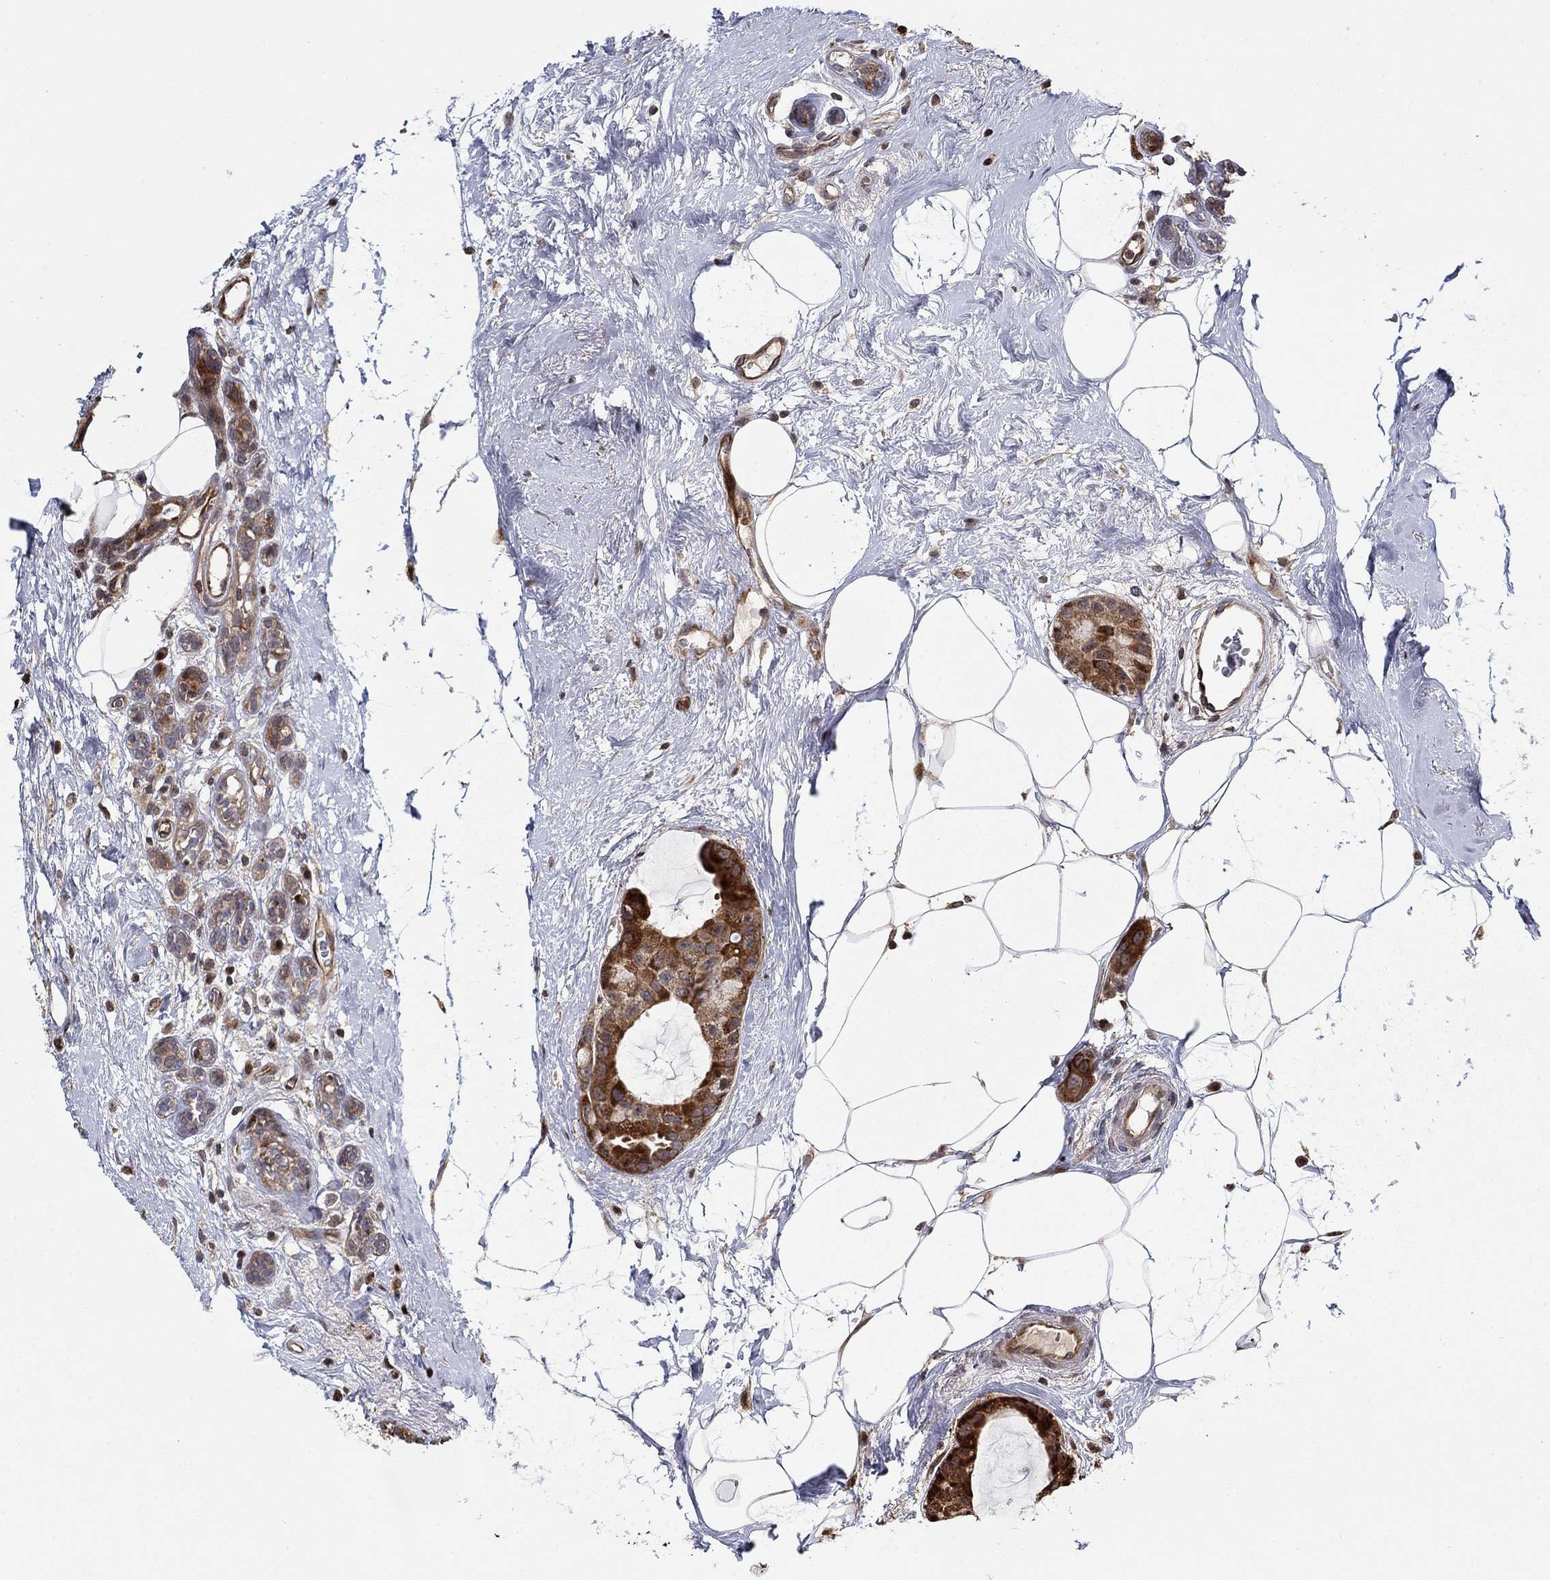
{"staining": {"intensity": "strong", "quantity": "25%-75%", "location": "cytoplasmic/membranous"}, "tissue": "breast cancer", "cell_type": "Tumor cells", "image_type": "cancer", "snomed": [{"axis": "morphology", "description": "Duct carcinoma"}, {"axis": "topography", "description": "Breast"}], "caption": "A brown stain shows strong cytoplasmic/membranous expression of a protein in breast invasive ductal carcinoma tumor cells. (DAB IHC with brightfield microscopy, high magnification).", "gene": "LPCAT4", "patient": {"sex": "female", "age": 45}}